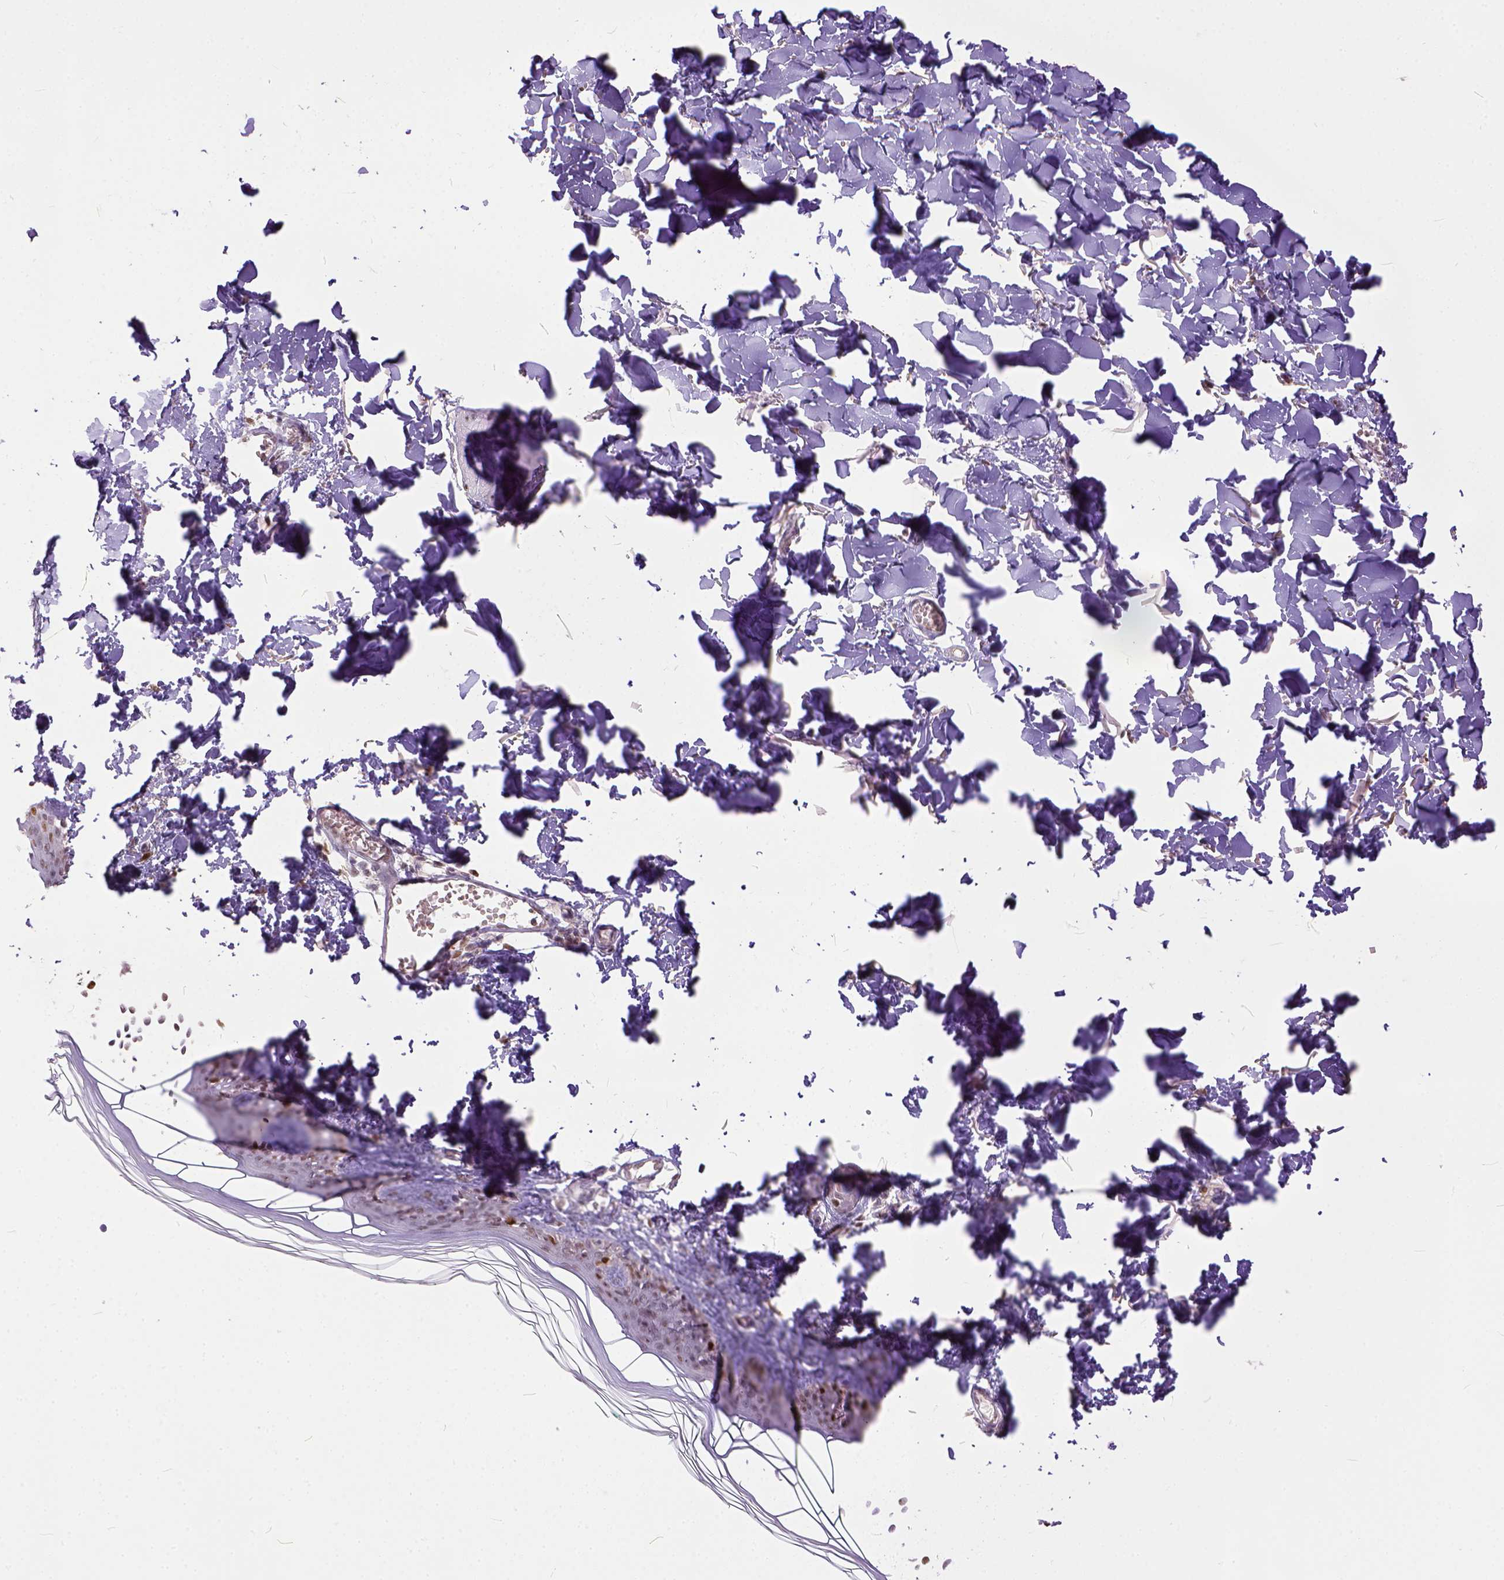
{"staining": {"intensity": "moderate", "quantity": ">75%", "location": "nuclear"}, "tissue": "skin", "cell_type": "Fibroblasts", "image_type": "normal", "snomed": [{"axis": "morphology", "description": "Normal tissue, NOS"}, {"axis": "topography", "description": "Skin"}, {"axis": "topography", "description": "Peripheral nerve tissue"}], "caption": "Approximately >75% of fibroblasts in unremarkable human skin display moderate nuclear protein staining as visualized by brown immunohistochemical staining.", "gene": "ERCC1", "patient": {"sex": "female", "age": 45}}